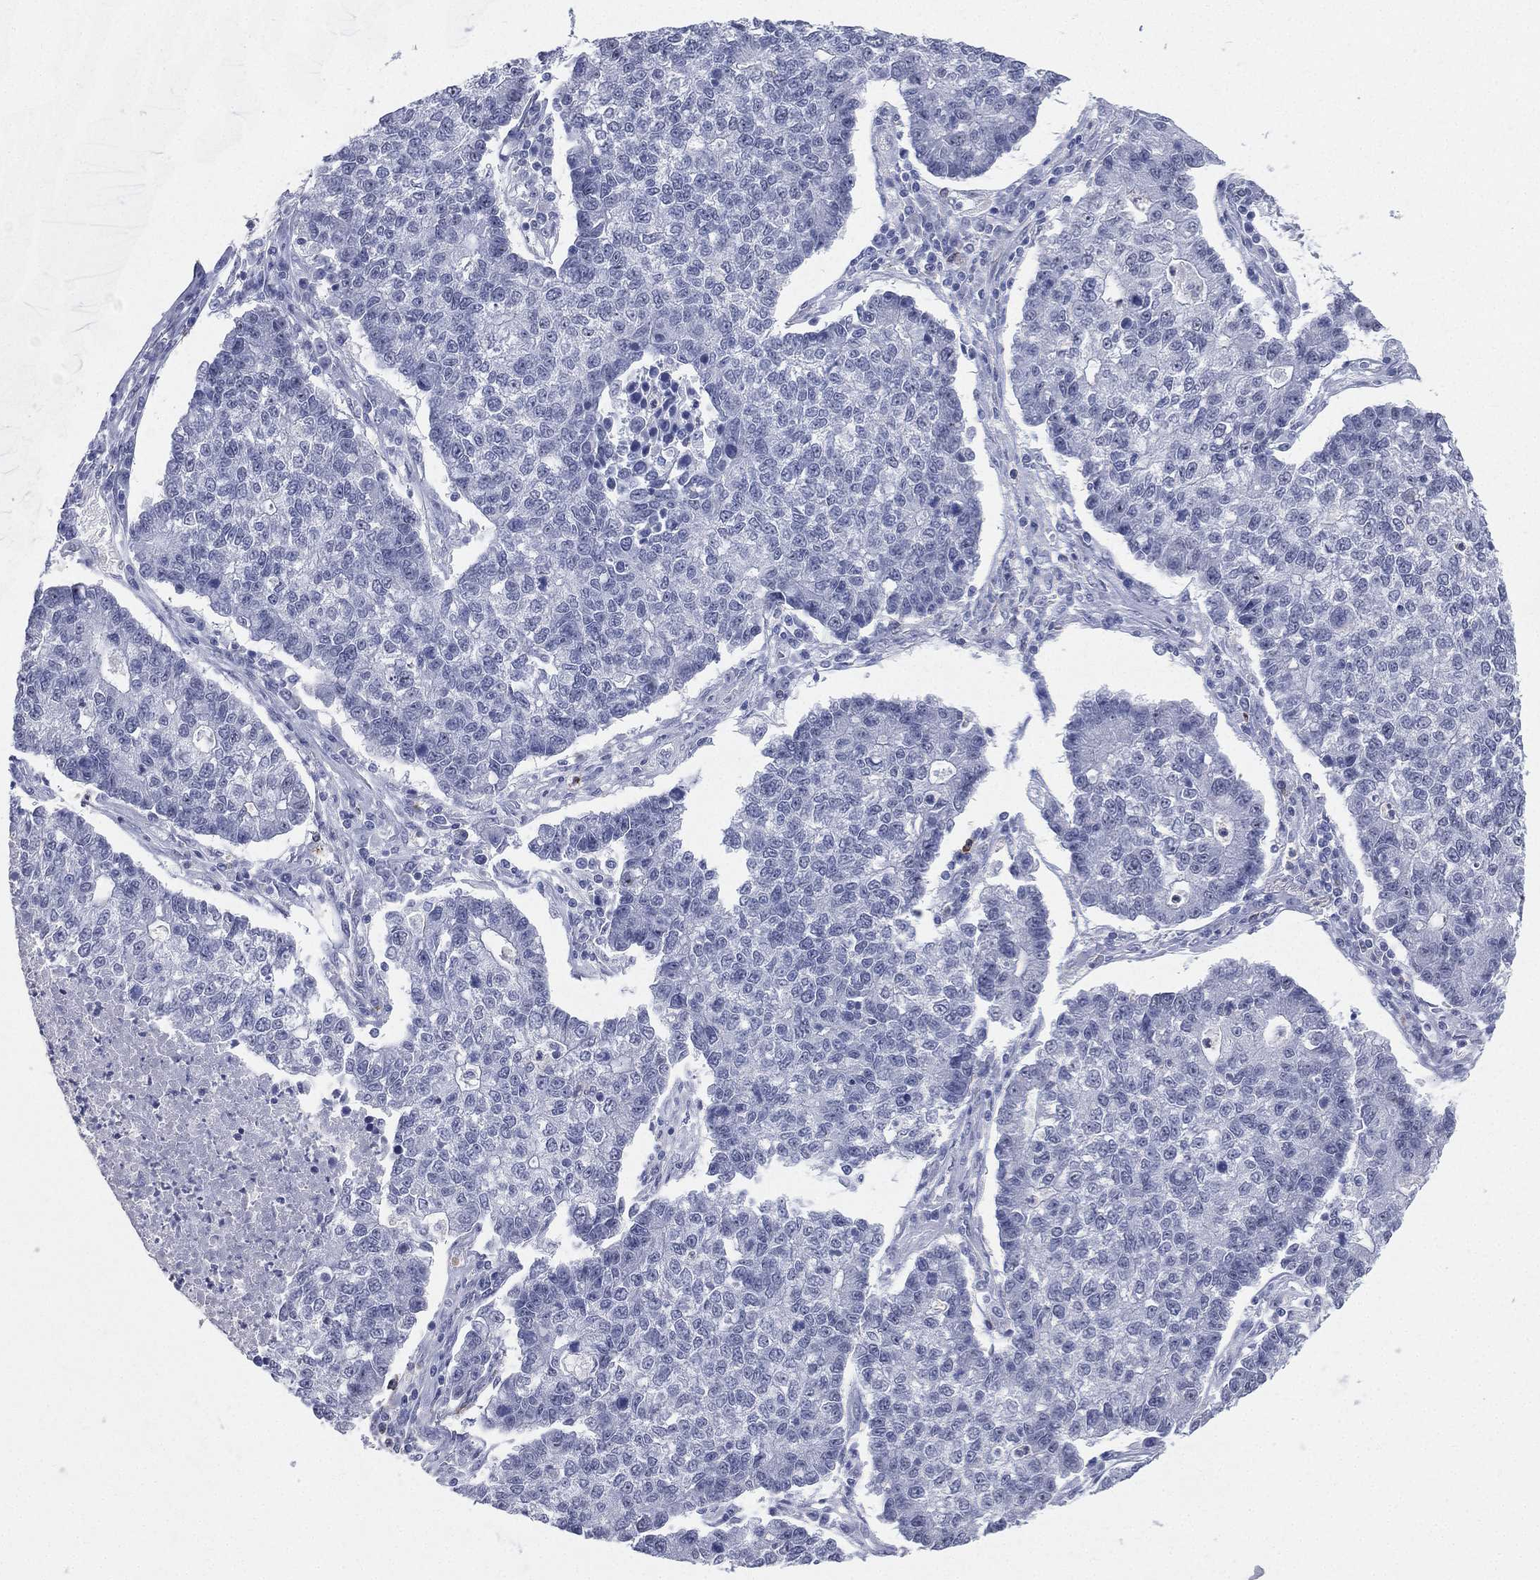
{"staining": {"intensity": "negative", "quantity": "none", "location": "none"}, "tissue": "lung cancer", "cell_type": "Tumor cells", "image_type": "cancer", "snomed": [{"axis": "morphology", "description": "Adenocarcinoma, NOS"}, {"axis": "topography", "description": "Lung"}], "caption": "Immunohistochemistry histopathology image of neoplastic tissue: lung cancer (adenocarcinoma) stained with DAB displays no significant protein expression in tumor cells.", "gene": "CD22", "patient": {"sex": "male", "age": 57}}